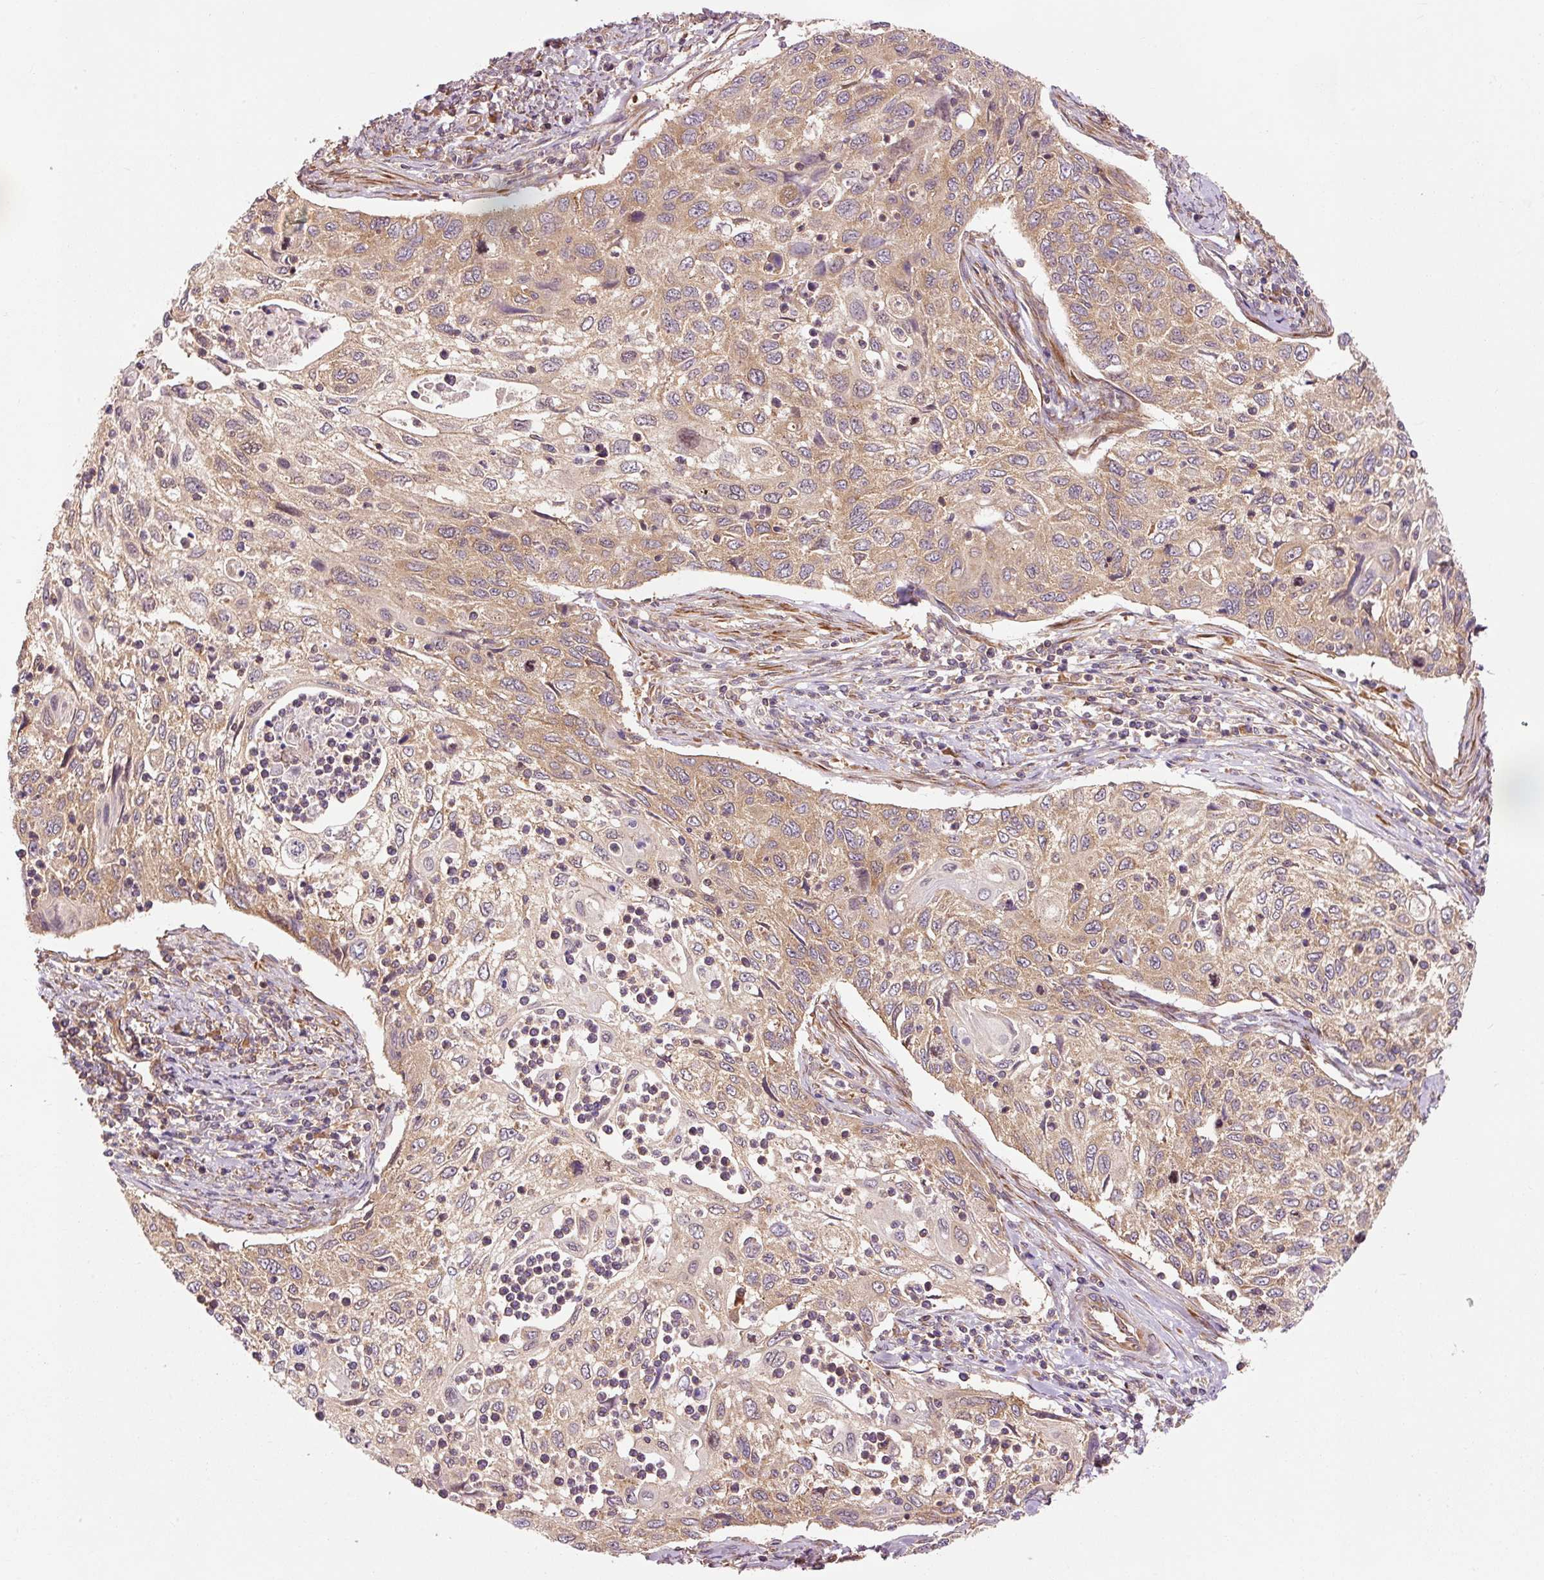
{"staining": {"intensity": "moderate", "quantity": "25%-75%", "location": "cytoplasmic/membranous"}, "tissue": "cervical cancer", "cell_type": "Tumor cells", "image_type": "cancer", "snomed": [{"axis": "morphology", "description": "Squamous cell carcinoma, NOS"}, {"axis": "topography", "description": "Cervix"}], "caption": "Immunohistochemistry micrograph of human cervical cancer (squamous cell carcinoma) stained for a protein (brown), which shows medium levels of moderate cytoplasmic/membranous expression in approximately 25%-75% of tumor cells.", "gene": "PDAP1", "patient": {"sex": "female", "age": 70}}